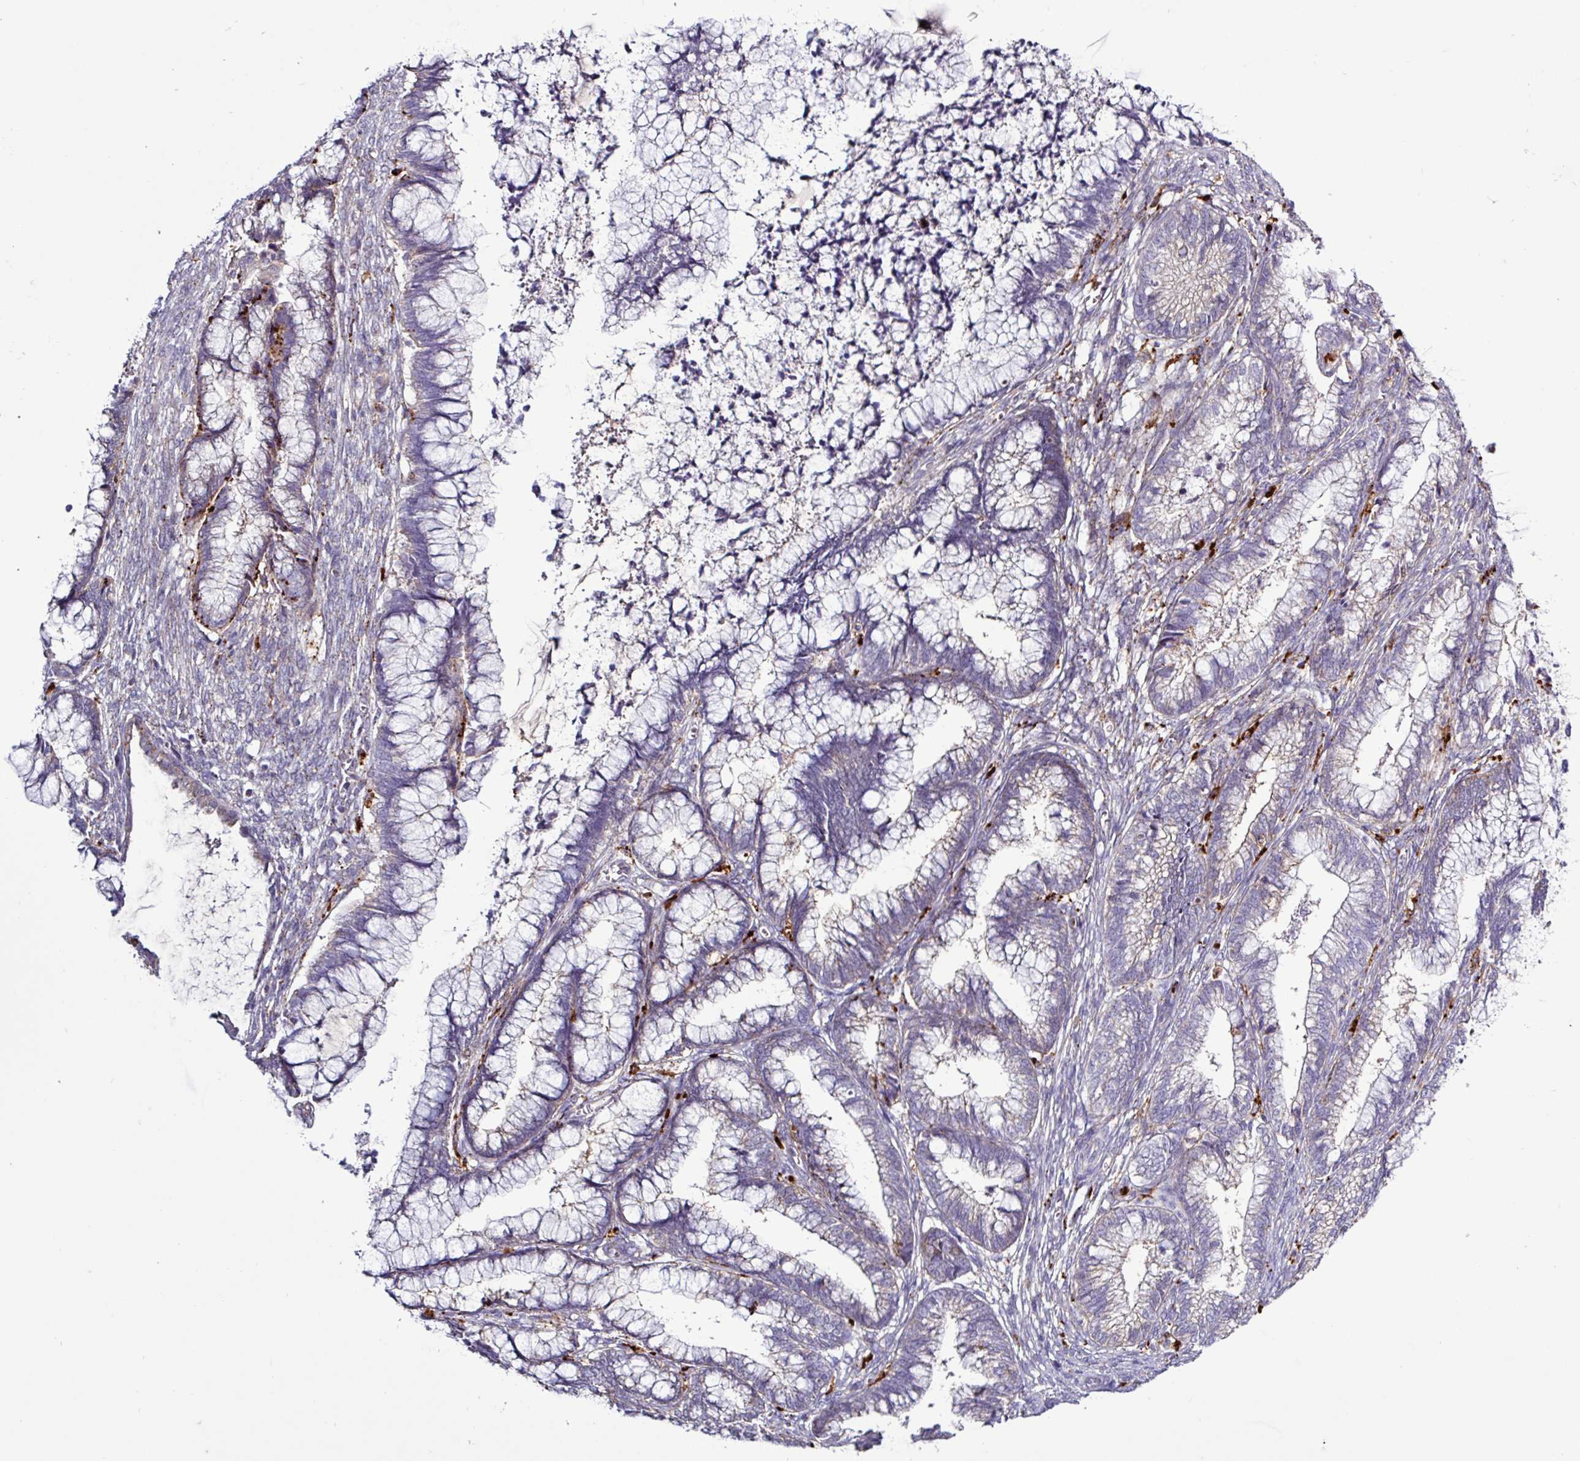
{"staining": {"intensity": "moderate", "quantity": "<25%", "location": "cytoplasmic/membranous"}, "tissue": "cervical cancer", "cell_type": "Tumor cells", "image_type": "cancer", "snomed": [{"axis": "morphology", "description": "Adenocarcinoma, NOS"}, {"axis": "topography", "description": "Cervix"}], "caption": "IHC (DAB) staining of adenocarcinoma (cervical) shows moderate cytoplasmic/membranous protein positivity in approximately <25% of tumor cells.", "gene": "AMIGO2", "patient": {"sex": "female", "age": 44}}